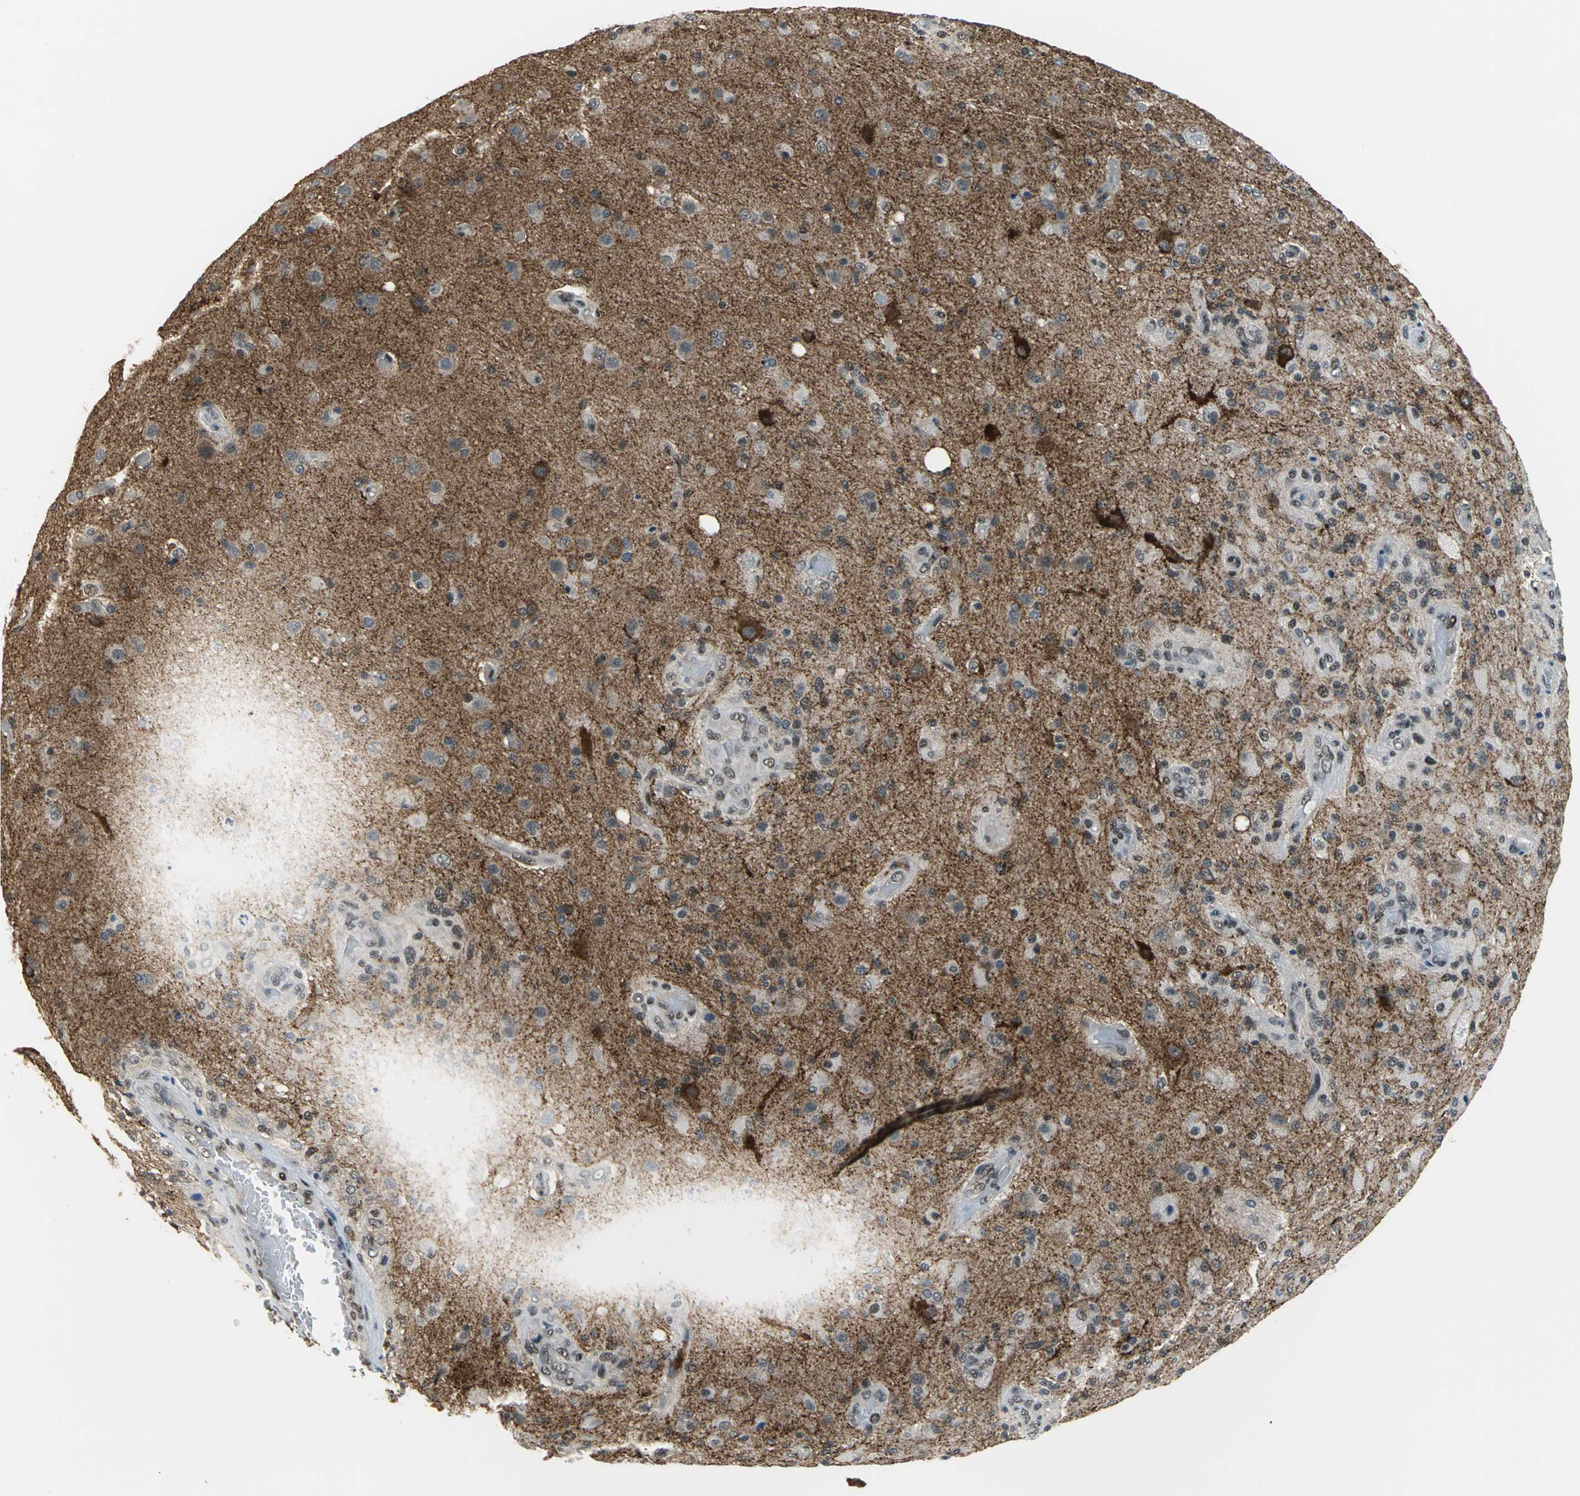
{"staining": {"intensity": "moderate", "quantity": "<25%", "location": "cytoplasmic/membranous,nuclear"}, "tissue": "glioma", "cell_type": "Tumor cells", "image_type": "cancer", "snomed": [{"axis": "morphology", "description": "Normal tissue, NOS"}, {"axis": "morphology", "description": "Glioma, malignant, High grade"}, {"axis": "topography", "description": "Cerebral cortex"}], "caption": "IHC photomicrograph of neoplastic tissue: human glioma stained using IHC shows low levels of moderate protein expression localized specifically in the cytoplasmic/membranous and nuclear of tumor cells, appearing as a cytoplasmic/membranous and nuclear brown color.", "gene": "ELF2", "patient": {"sex": "male", "age": 77}}